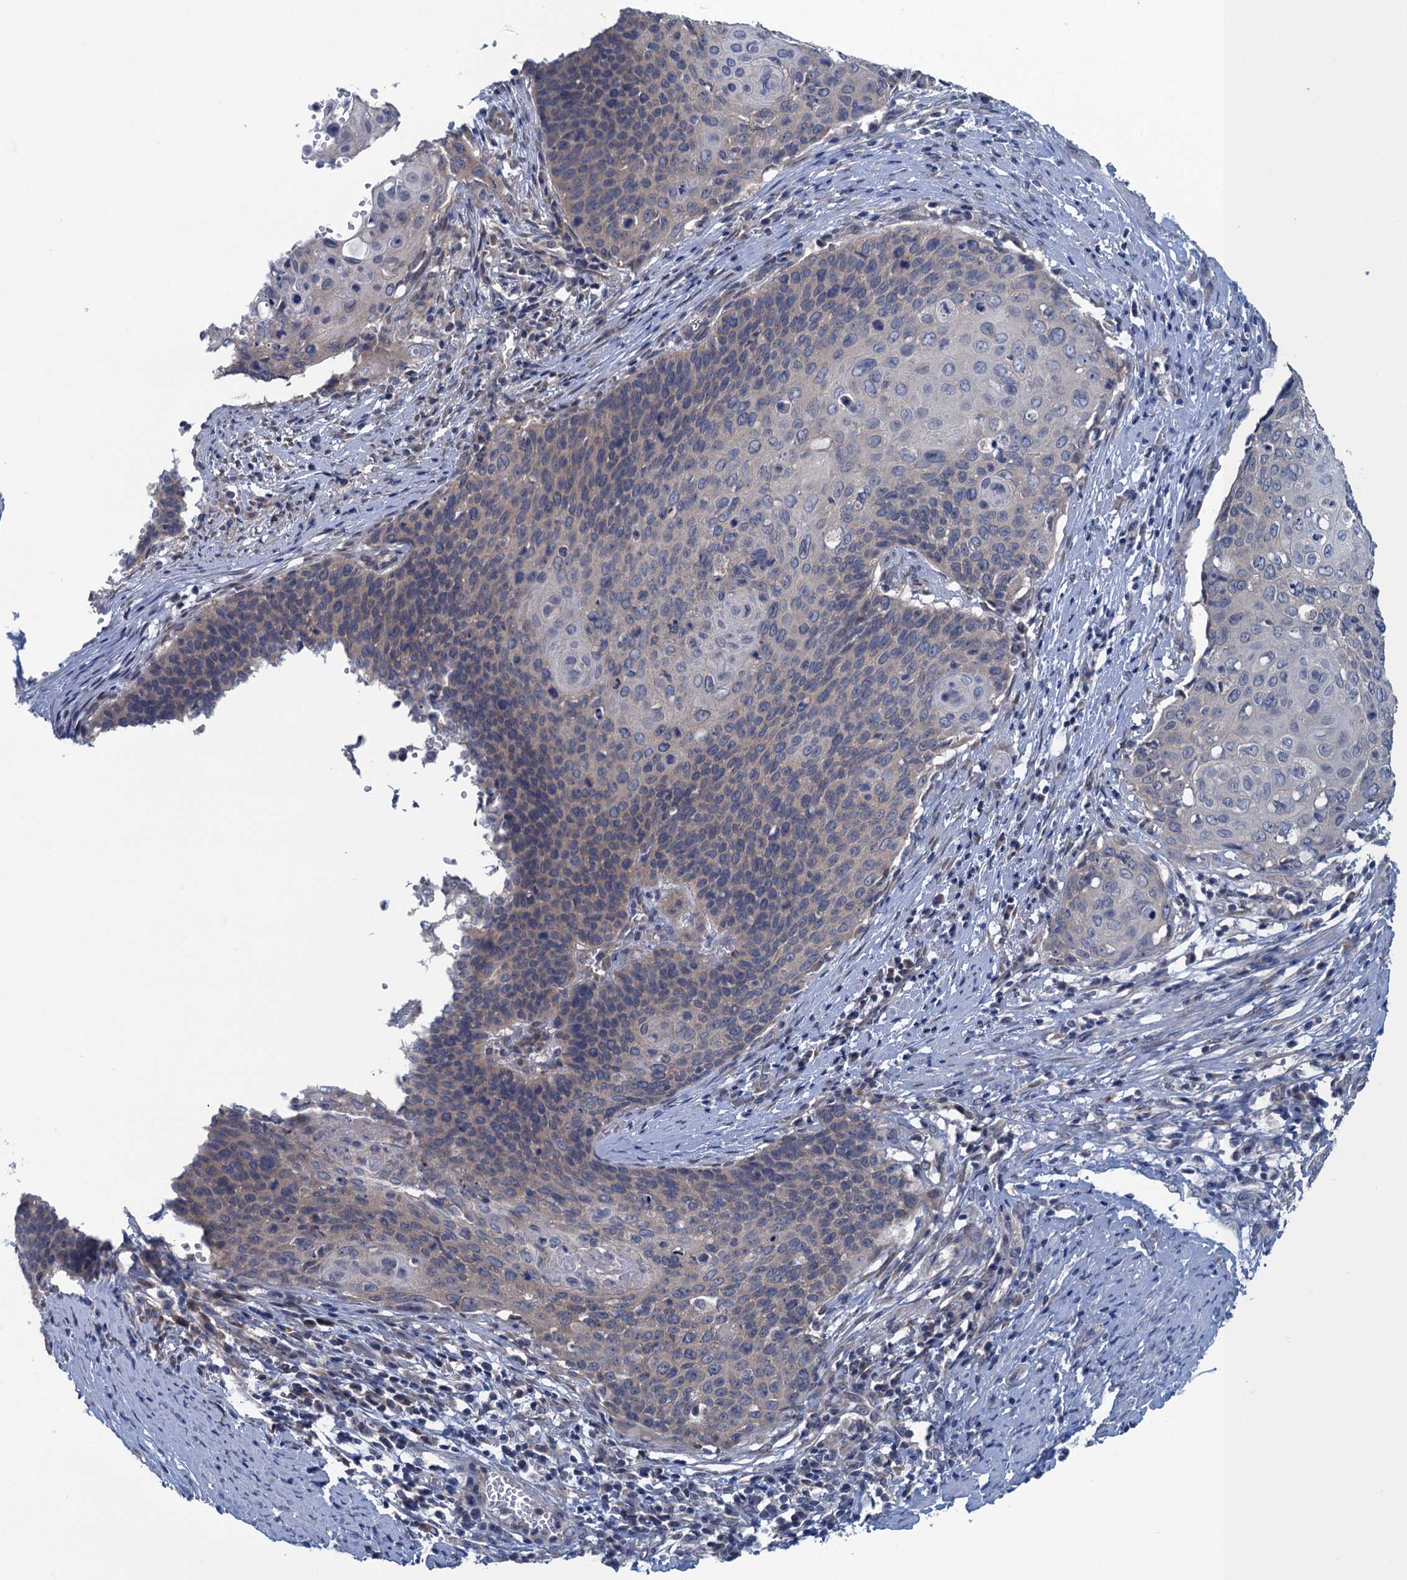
{"staining": {"intensity": "weak", "quantity": "<25%", "location": "cytoplasmic/membranous"}, "tissue": "cervical cancer", "cell_type": "Tumor cells", "image_type": "cancer", "snomed": [{"axis": "morphology", "description": "Squamous cell carcinoma, NOS"}, {"axis": "topography", "description": "Cervix"}], "caption": "Immunohistochemistry photomicrograph of human cervical squamous cell carcinoma stained for a protein (brown), which displays no staining in tumor cells.", "gene": "CTU2", "patient": {"sex": "female", "age": 39}}